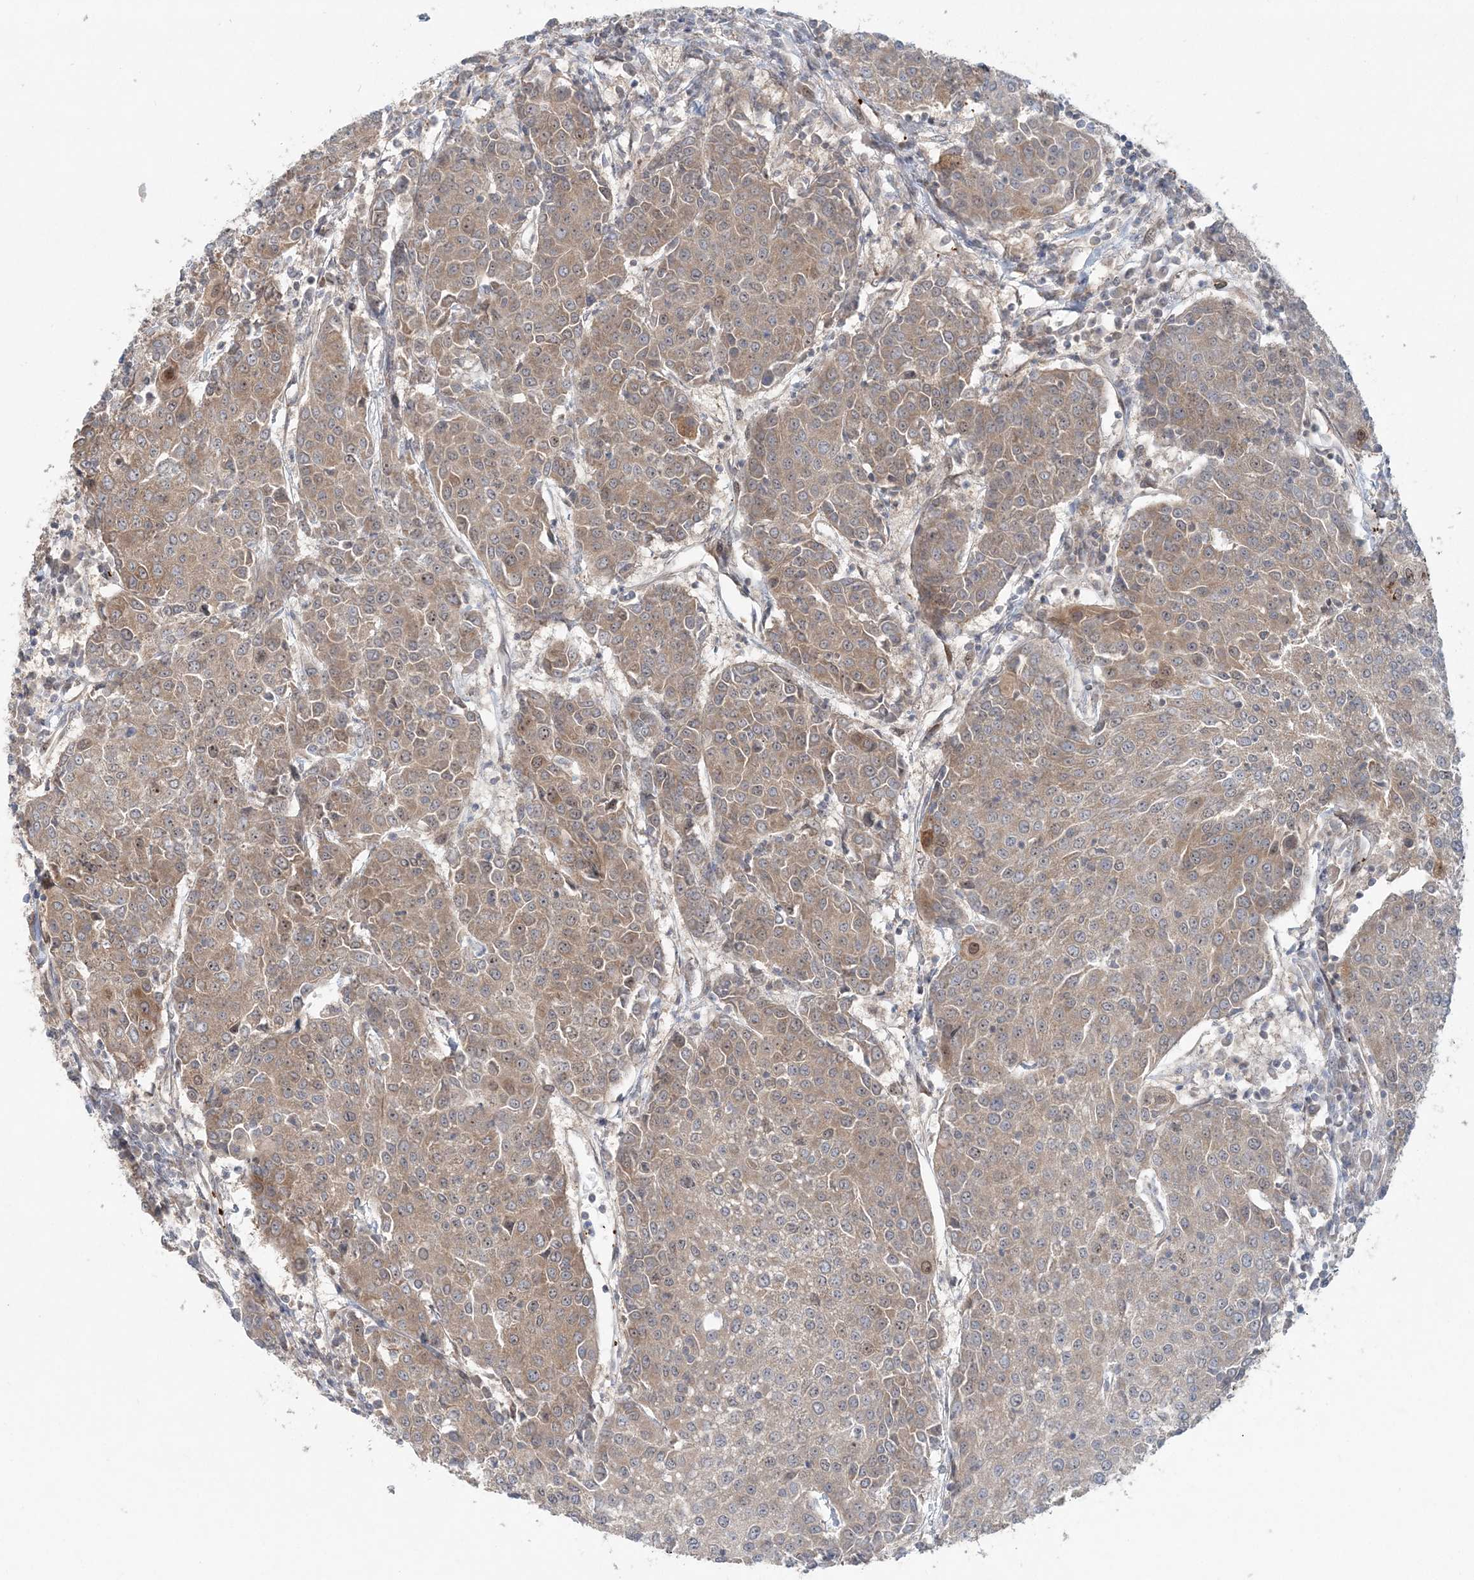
{"staining": {"intensity": "weak", "quantity": ">75%", "location": "cytoplasmic/membranous"}, "tissue": "urothelial cancer", "cell_type": "Tumor cells", "image_type": "cancer", "snomed": [{"axis": "morphology", "description": "Urothelial carcinoma, High grade"}, {"axis": "topography", "description": "Urinary bladder"}], "caption": "Immunohistochemistry (DAB (3,3'-diaminobenzidine)) staining of human urothelial cancer displays weak cytoplasmic/membranous protein staining in about >75% of tumor cells. The staining was performed using DAB (3,3'-diaminobenzidine) to visualize the protein expression in brown, while the nuclei were stained in blue with hematoxylin (Magnification: 20x).", "gene": "GEMIN5", "patient": {"sex": "female", "age": 85}}